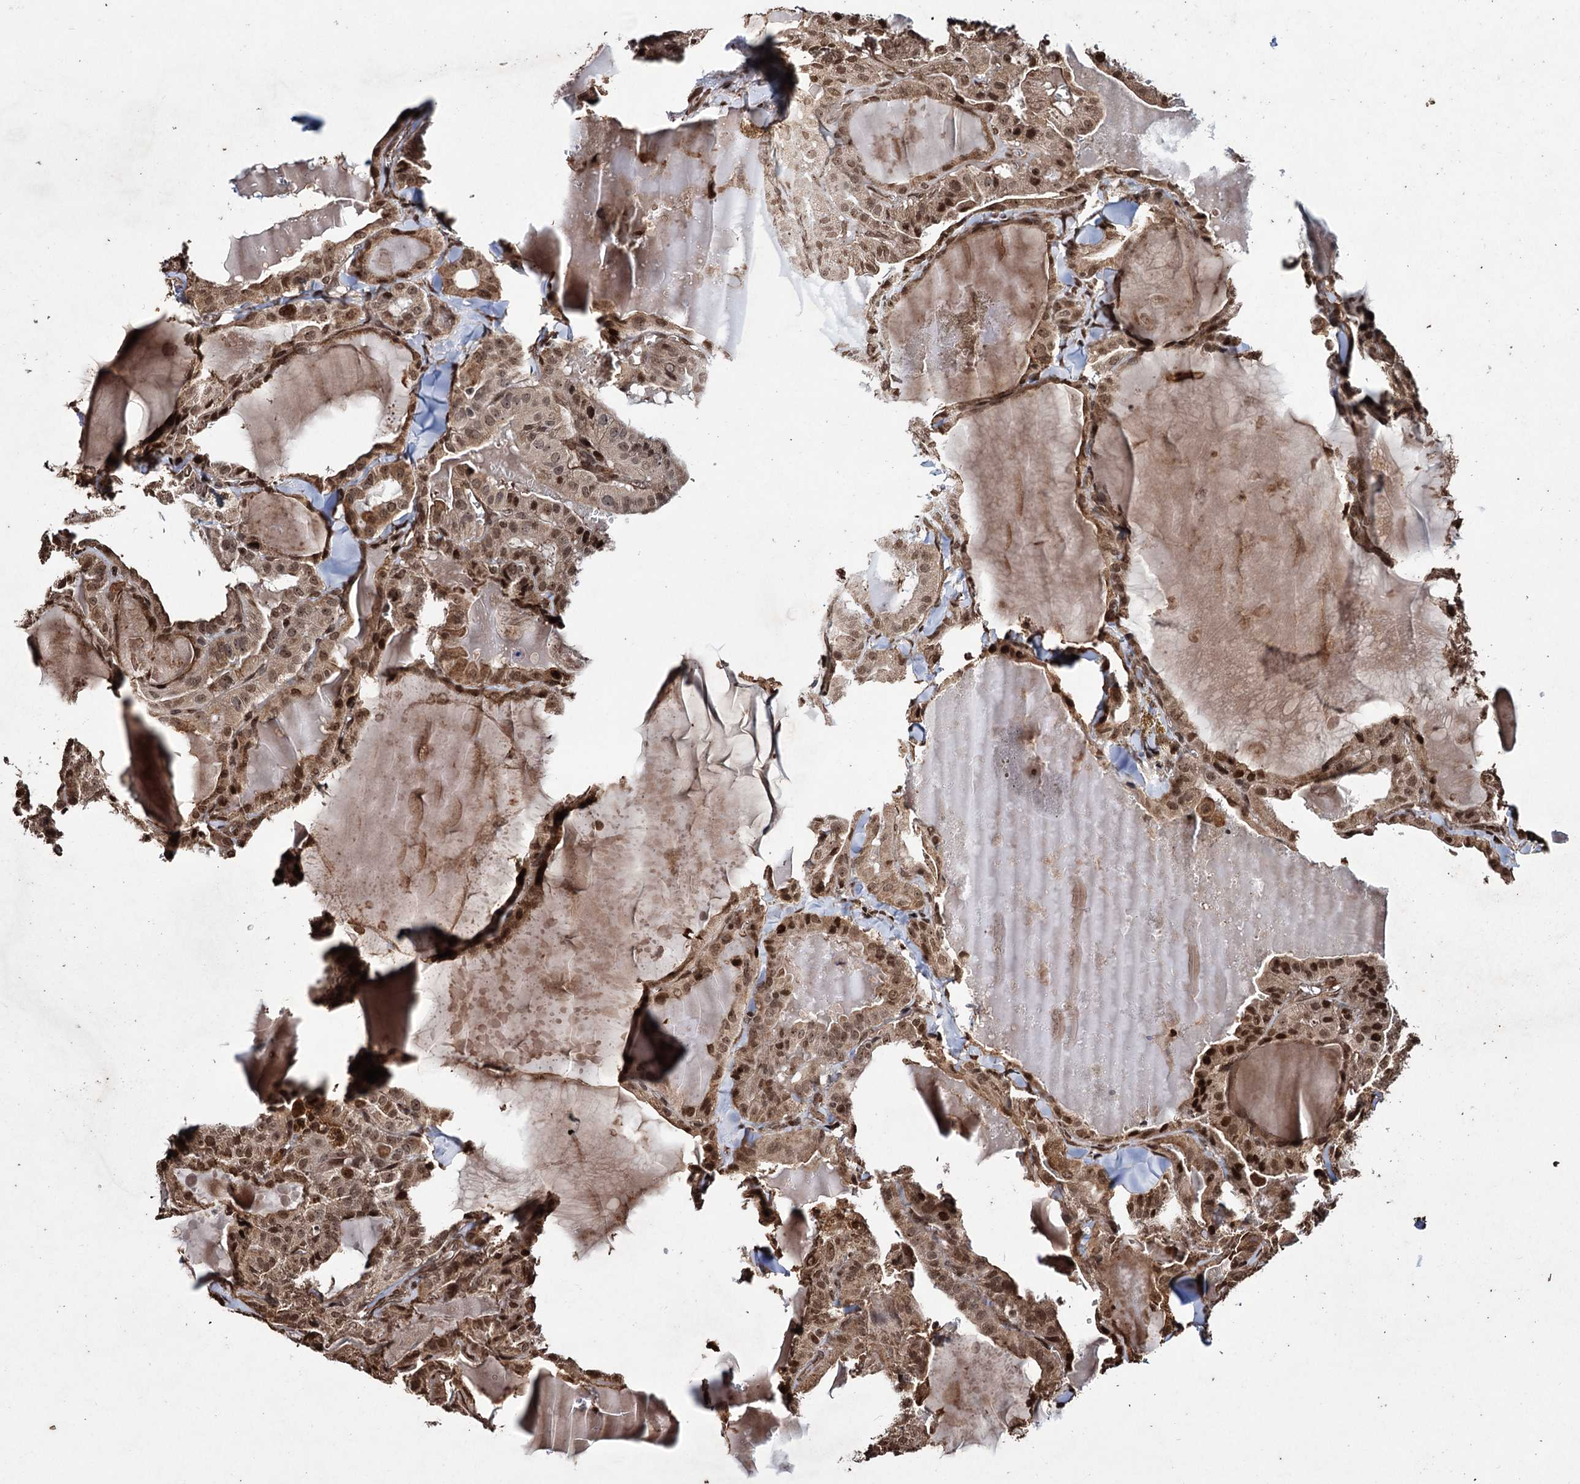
{"staining": {"intensity": "moderate", "quantity": ">75%", "location": "cytoplasmic/membranous,nuclear"}, "tissue": "thyroid cancer", "cell_type": "Tumor cells", "image_type": "cancer", "snomed": [{"axis": "morphology", "description": "Papillary adenocarcinoma, NOS"}, {"axis": "topography", "description": "Thyroid gland"}], "caption": "Thyroid cancer (papillary adenocarcinoma) stained with a brown dye exhibits moderate cytoplasmic/membranous and nuclear positive positivity in about >75% of tumor cells.", "gene": "EYA4", "patient": {"sex": "male", "age": 52}}